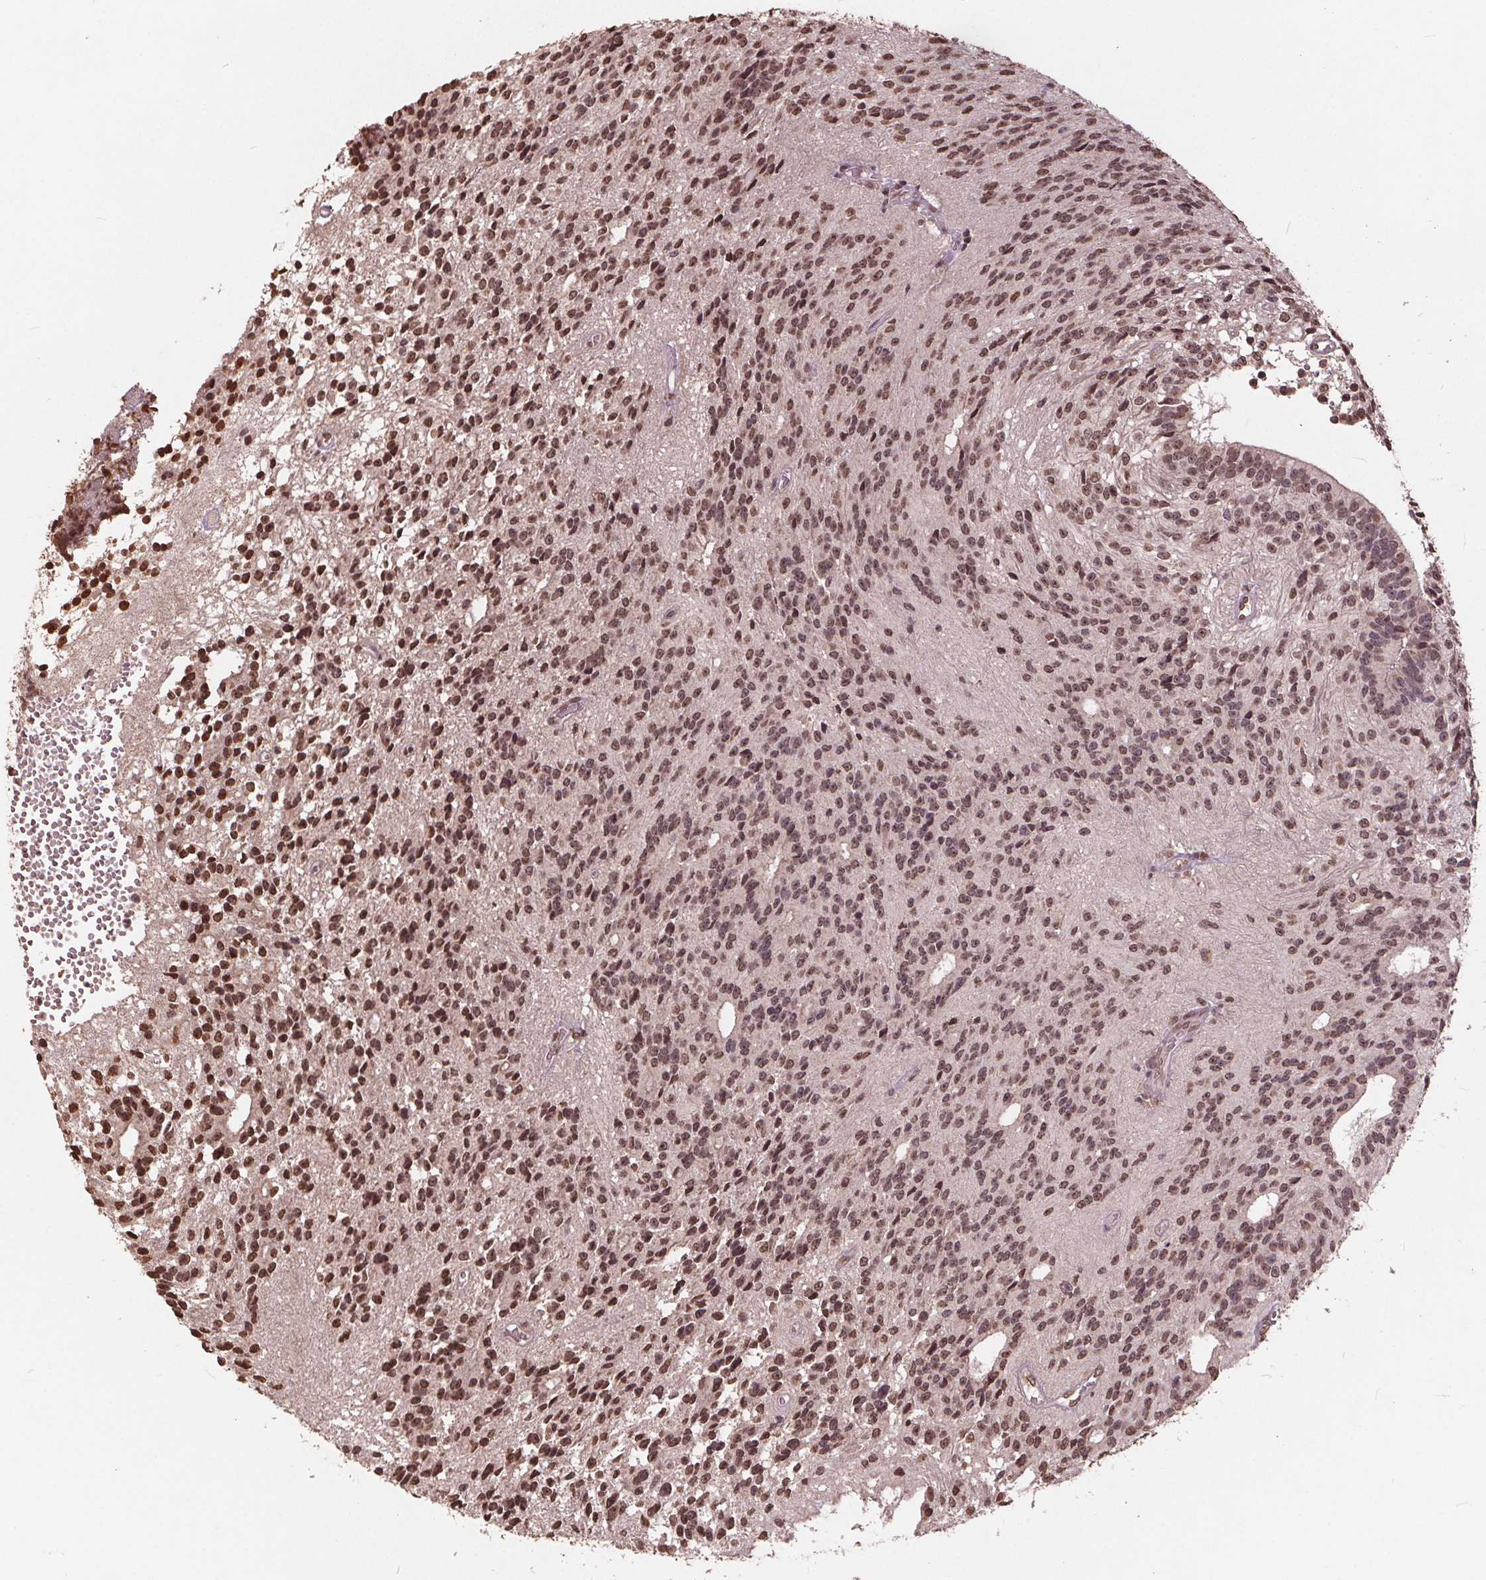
{"staining": {"intensity": "moderate", "quantity": ">75%", "location": "nuclear"}, "tissue": "glioma", "cell_type": "Tumor cells", "image_type": "cancer", "snomed": [{"axis": "morphology", "description": "Glioma, malignant, Low grade"}, {"axis": "topography", "description": "Brain"}], "caption": "Protein analysis of glioma tissue displays moderate nuclear positivity in approximately >75% of tumor cells.", "gene": "HIF1AN", "patient": {"sex": "male", "age": 31}}